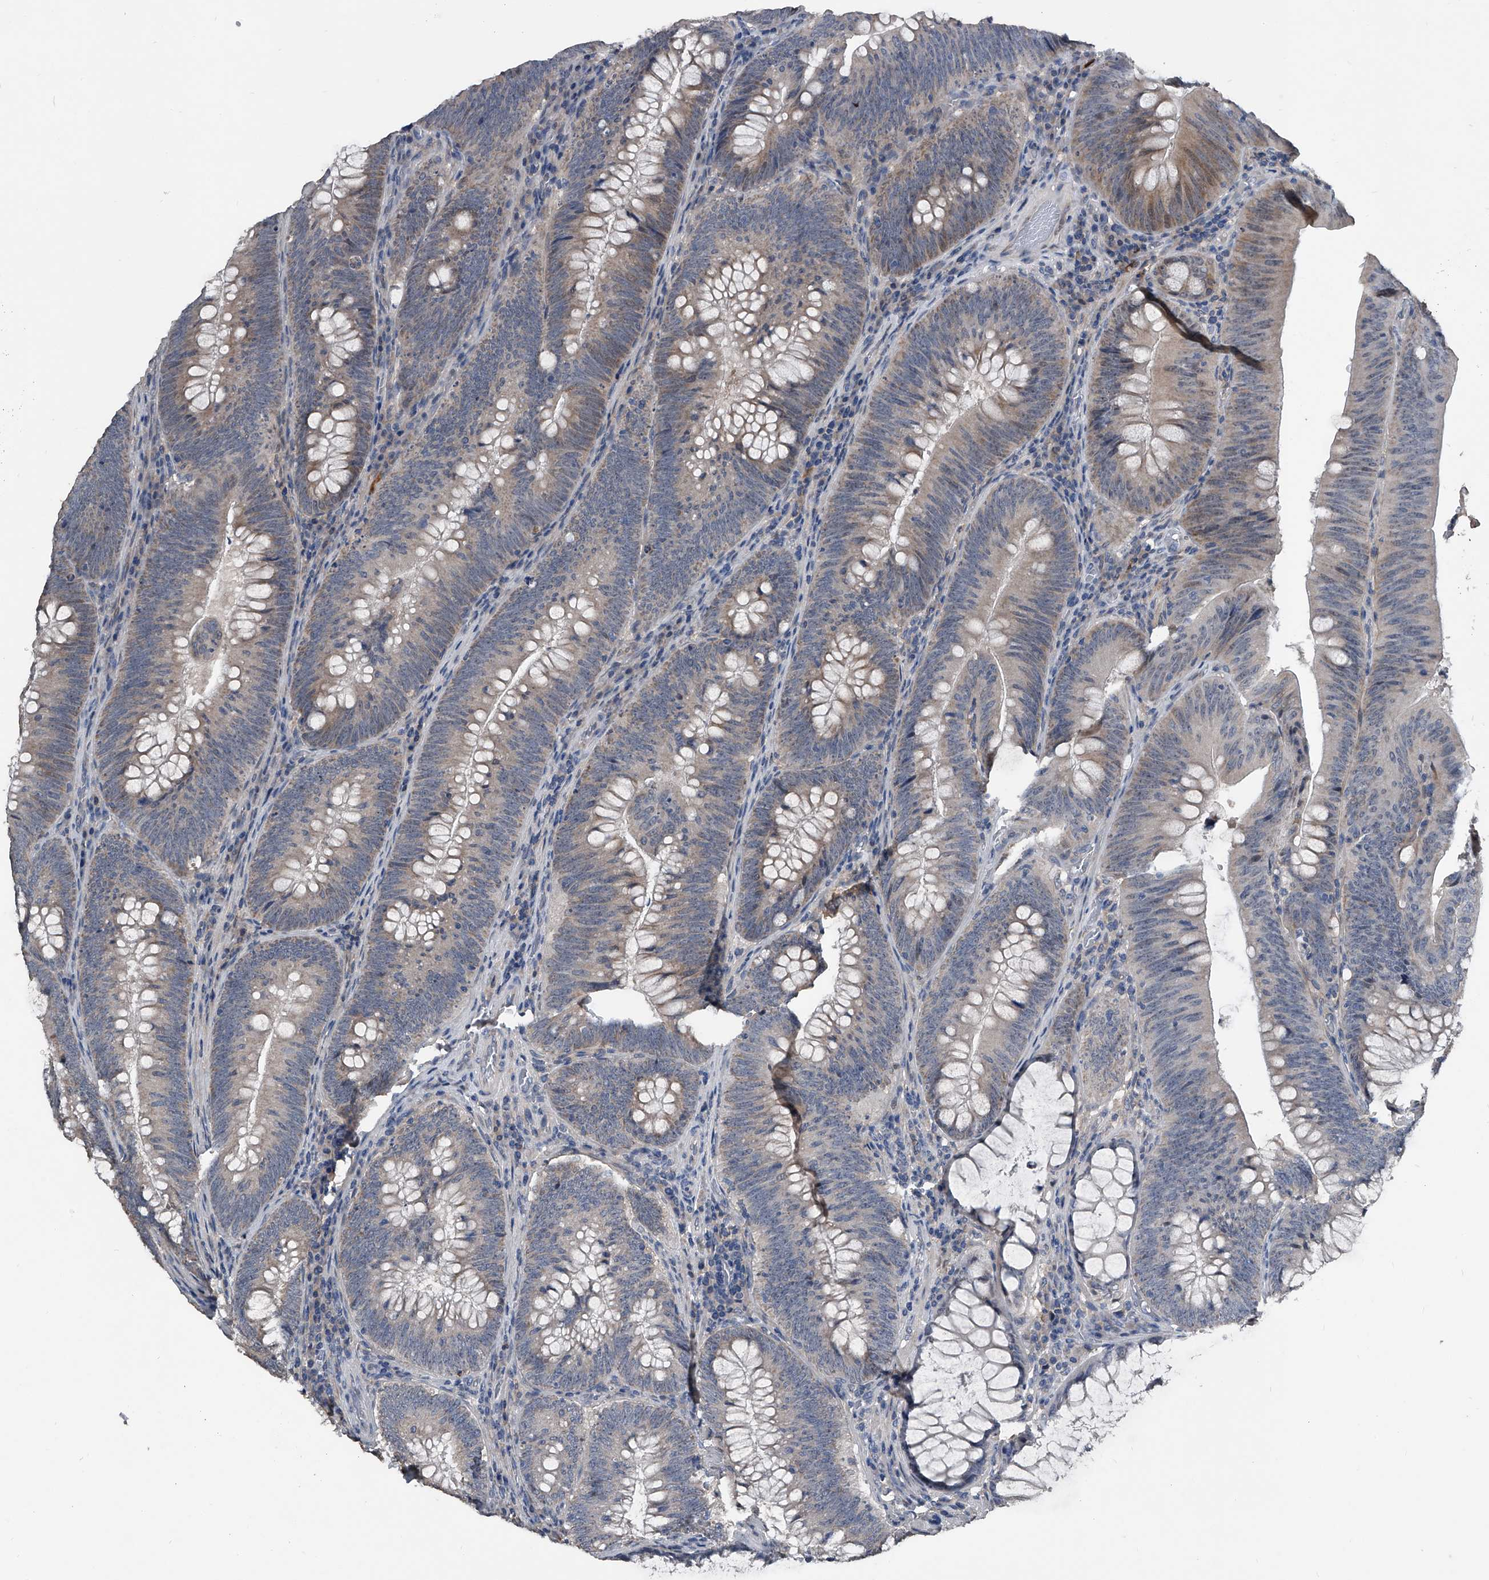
{"staining": {"intensity": "weak", "quantity": "25%-75%", "location": "cytoplasmic/membranous"}, "tissue": "colorectal cancer", "cell_type": "Tumor cells", "image_type": "cancer", "snomed": [{"axis": "morphology", "description": "Normal tissue, NOS"}, {"axis": "topography", "description": "Colon"}], "caption": "A photomicrograph showing weak cytoplasmic/membranous expression in about 25%-75% of tumor cells in colorectal cancer, as visualized by brown immunohistochemical staining.", "gene": "PHACTR1", "patient": {"sex": "female", "age": 82}}